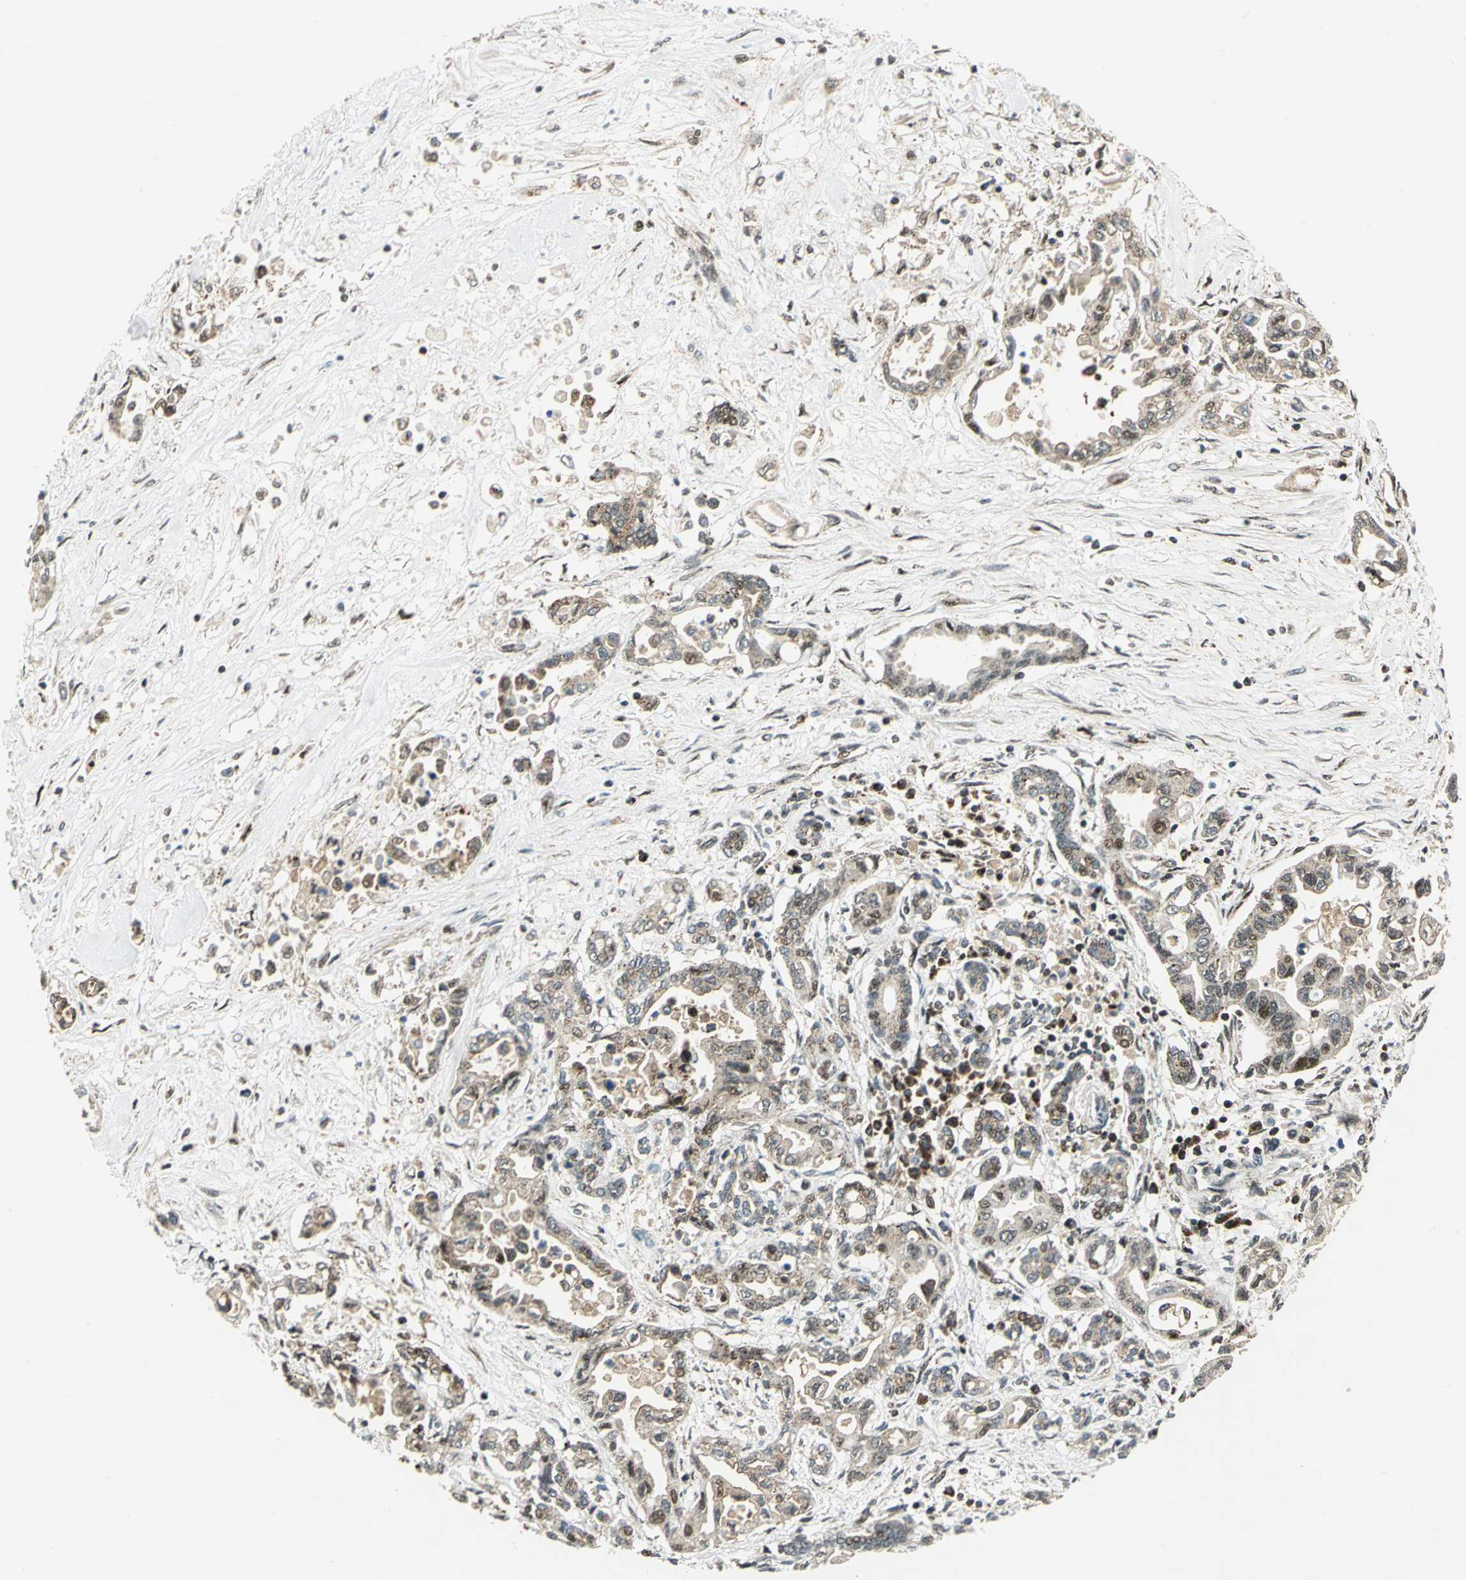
{"staining": {"intensity": "moderate", "quantity": ">75%", "location": "cytoplasmic/membranous,nuclear"}, "tissue": "pancreatic cancer", "cell_type": "Tumor cells", "image_type": "cancer", "snomed": [{"axis": "morphology", "description": "Adenocarcinoma, NOS"}, {"axis": "topography", "description": "Pancreas"}], "caption": "Tumor cells exhibit medium levels of moderate cytoplasmic/membranous and nuclear expression in about >75% of cells in adenocarcinoma (pancreatic).", "gene": "ATP6V1A", "patient": {"sex": "female", "age": 57}}